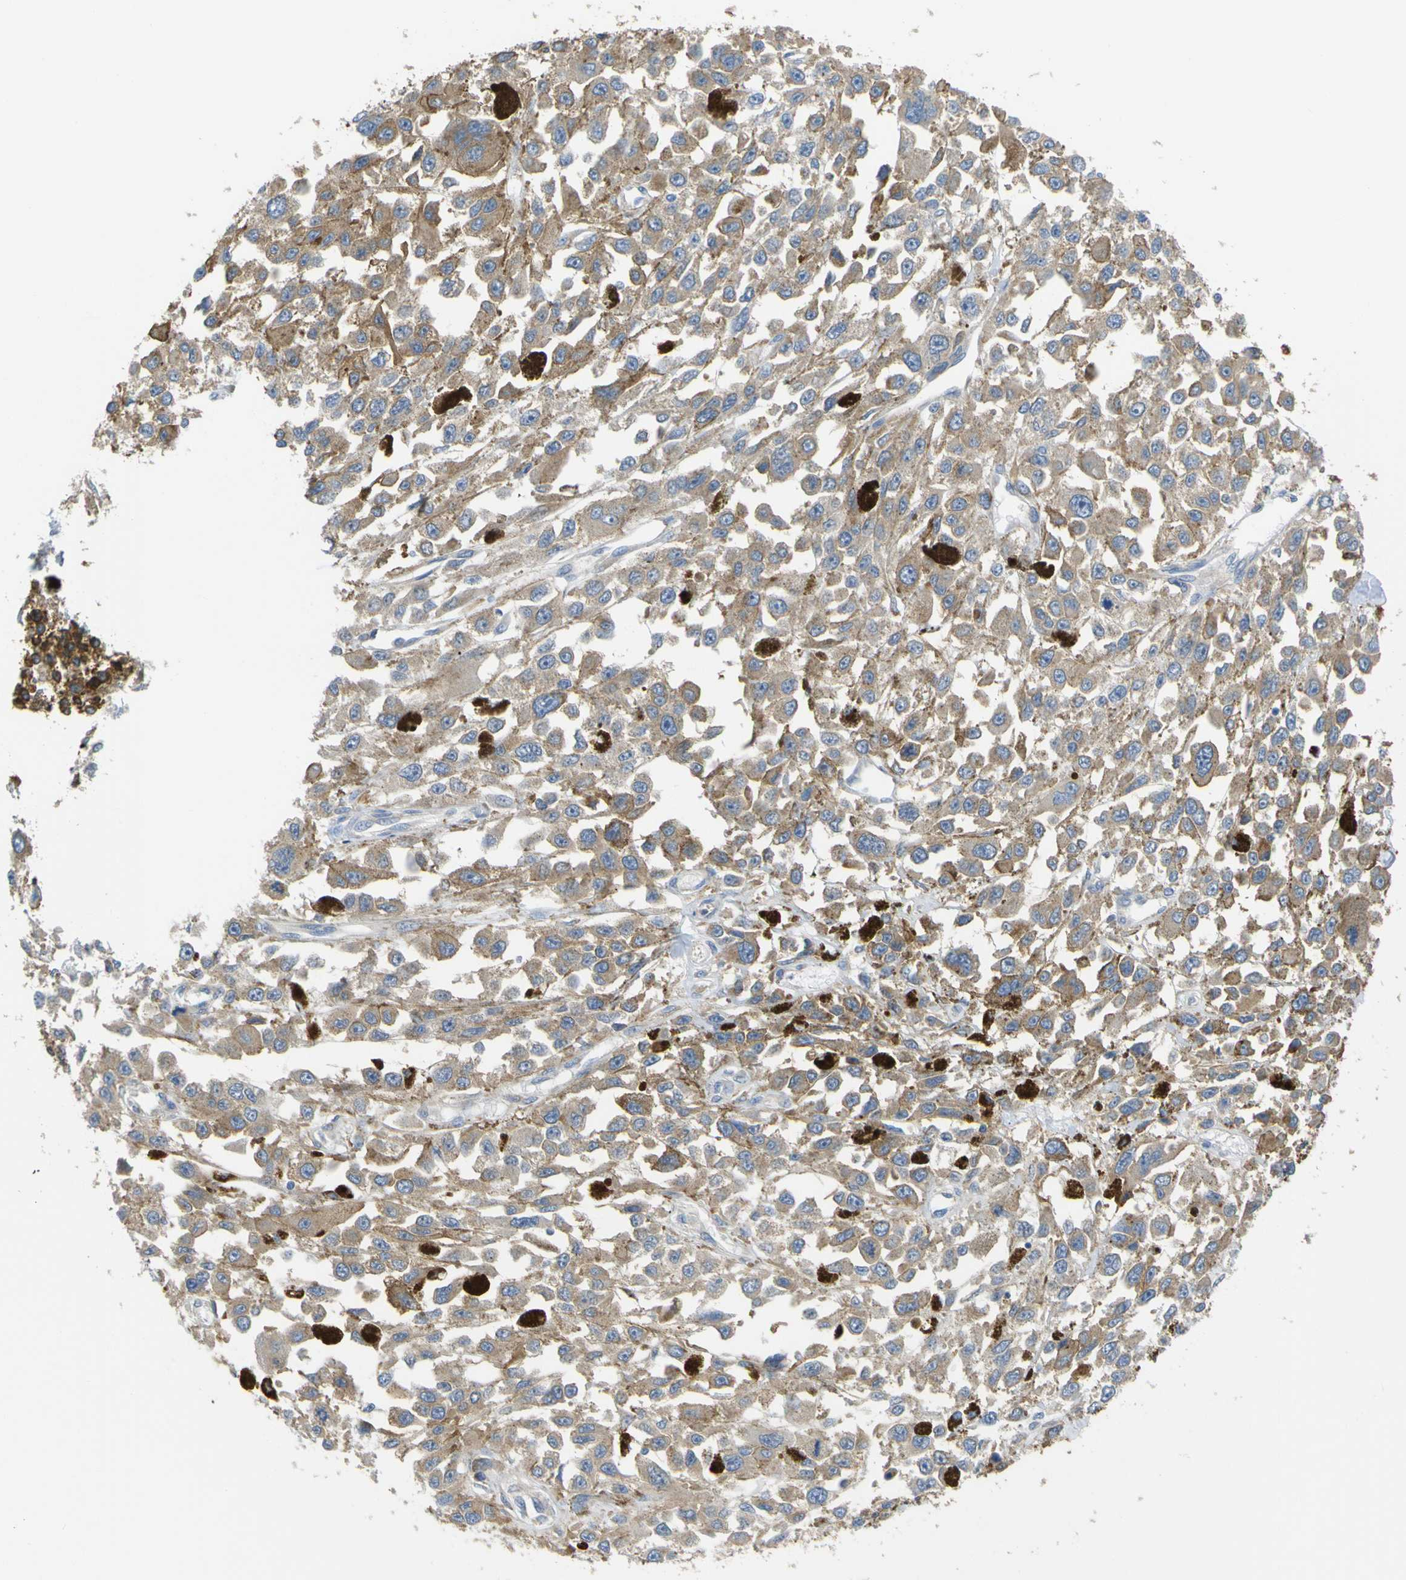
{"staining": {"intensity": "moderate", "quantity": ">75%", "location": "cytoplasmic/membranous"}, "tissue": "melanoma", "cell_type": "Tumor cells", "image_type": "cancer", "snomed": [{"axis": "morphology", "description": "Malignant melanoma, Metastatic site"}, {"axis": "topography", "description": "Lymph node"}], "caption": "DAB (3,3'-diaminobenzidine) immunohistochemical staining of human malignant melanoma (metastatic site) reveals moderate cytoplasmic/membranous protein staining in about >75% of tumor cells.", "gene": "SYPL1", "patient": {"sex": "male", "age": 59}}